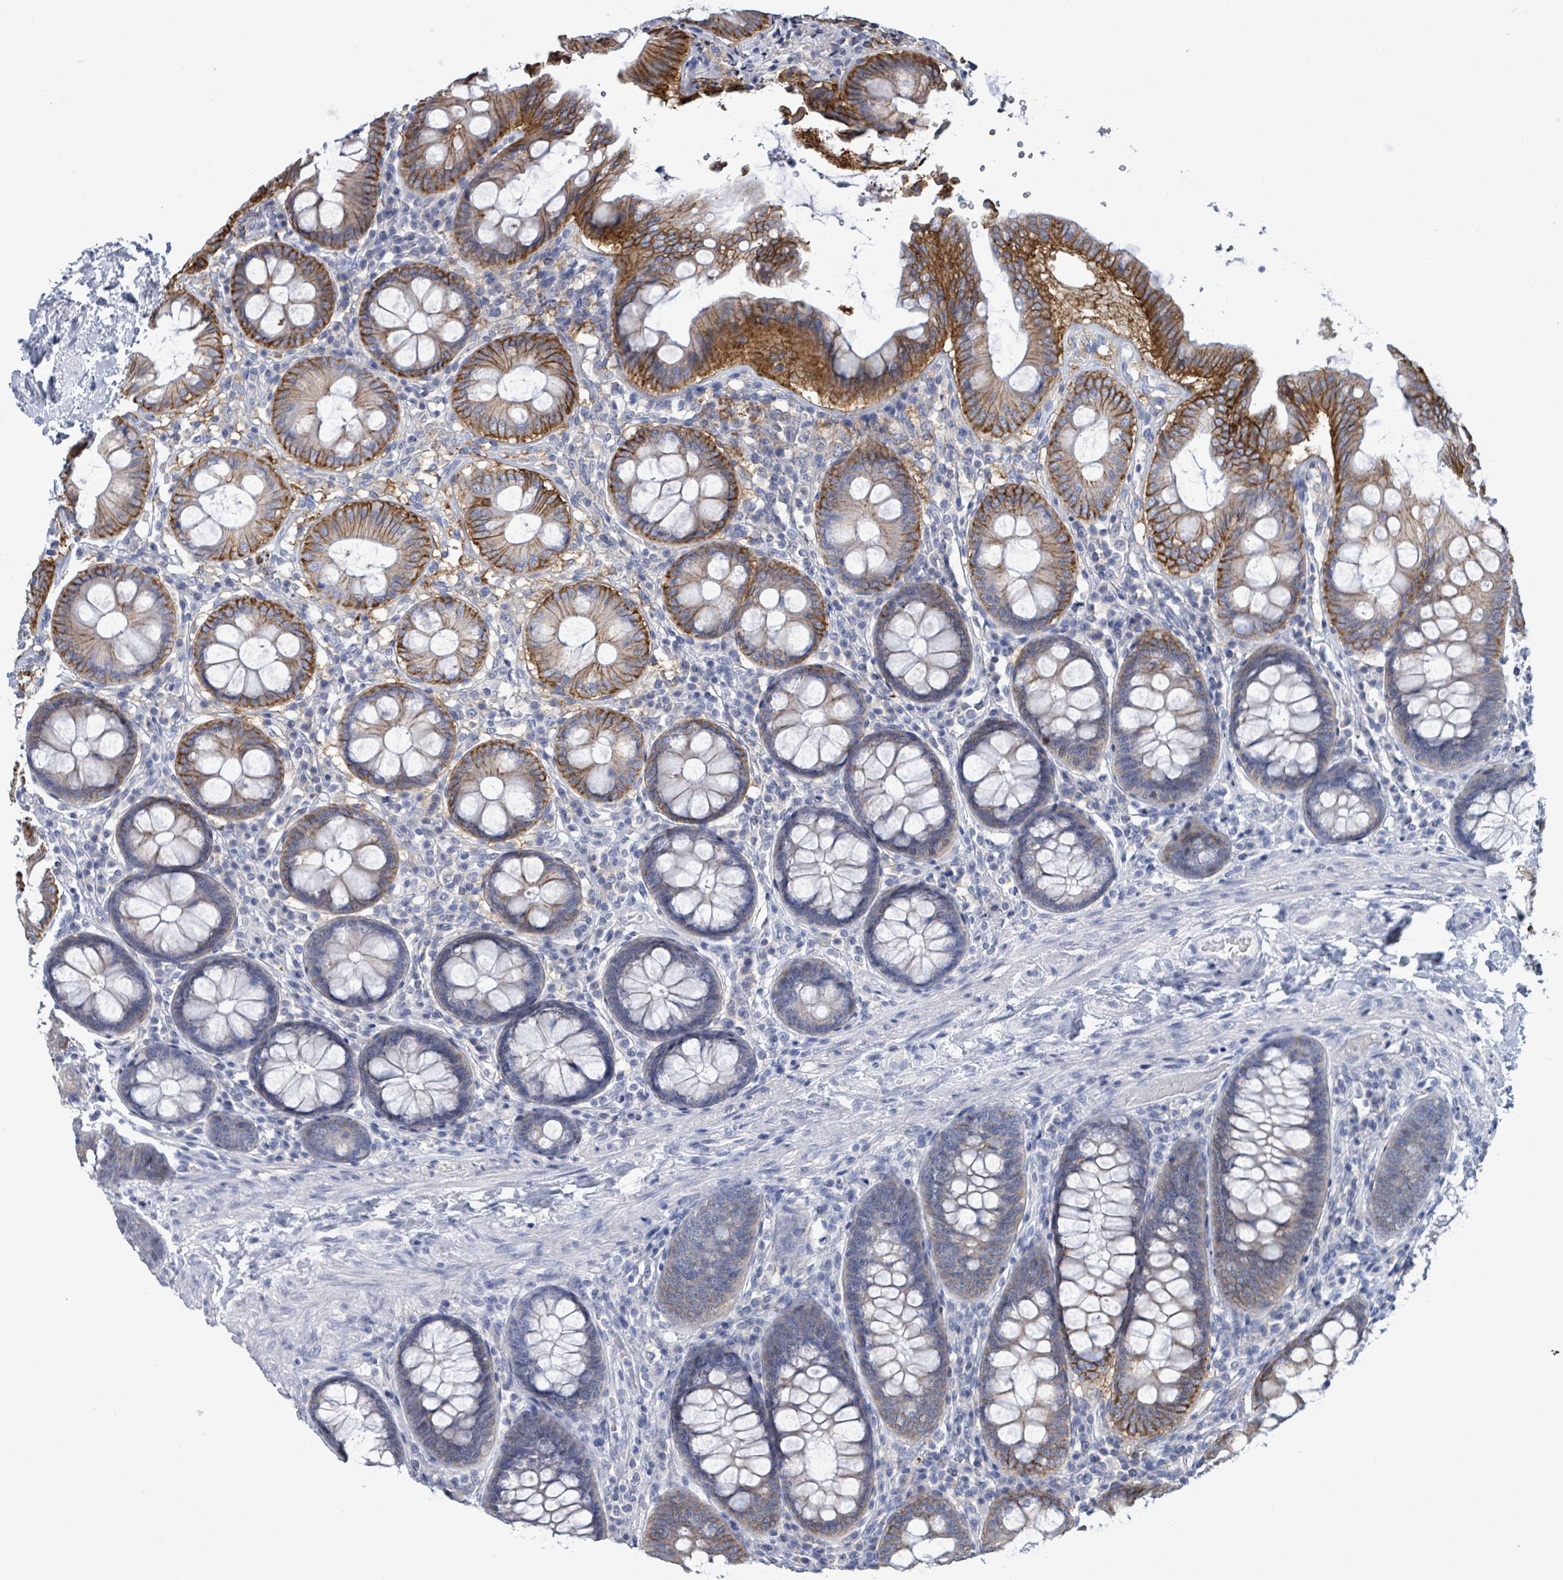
{"staining": {"intensity": "negative", "quantity": "none", "location": "none"}, "tissue": "colon", "cell_type": "Endothelial cells", "image_type": "normal", "snomed": [{"axis": "morphology", "description": "Normal tissue, NOS"}, {"axis": "topography", "description": "Colon"}], "caption": "An immunohistochemistry (IHC) photomicrograph of normal colon is shown. There is no staining in endothelial cells of colon.", "gene": "BSG", "patient": {"sex": "male", "age": 84}}